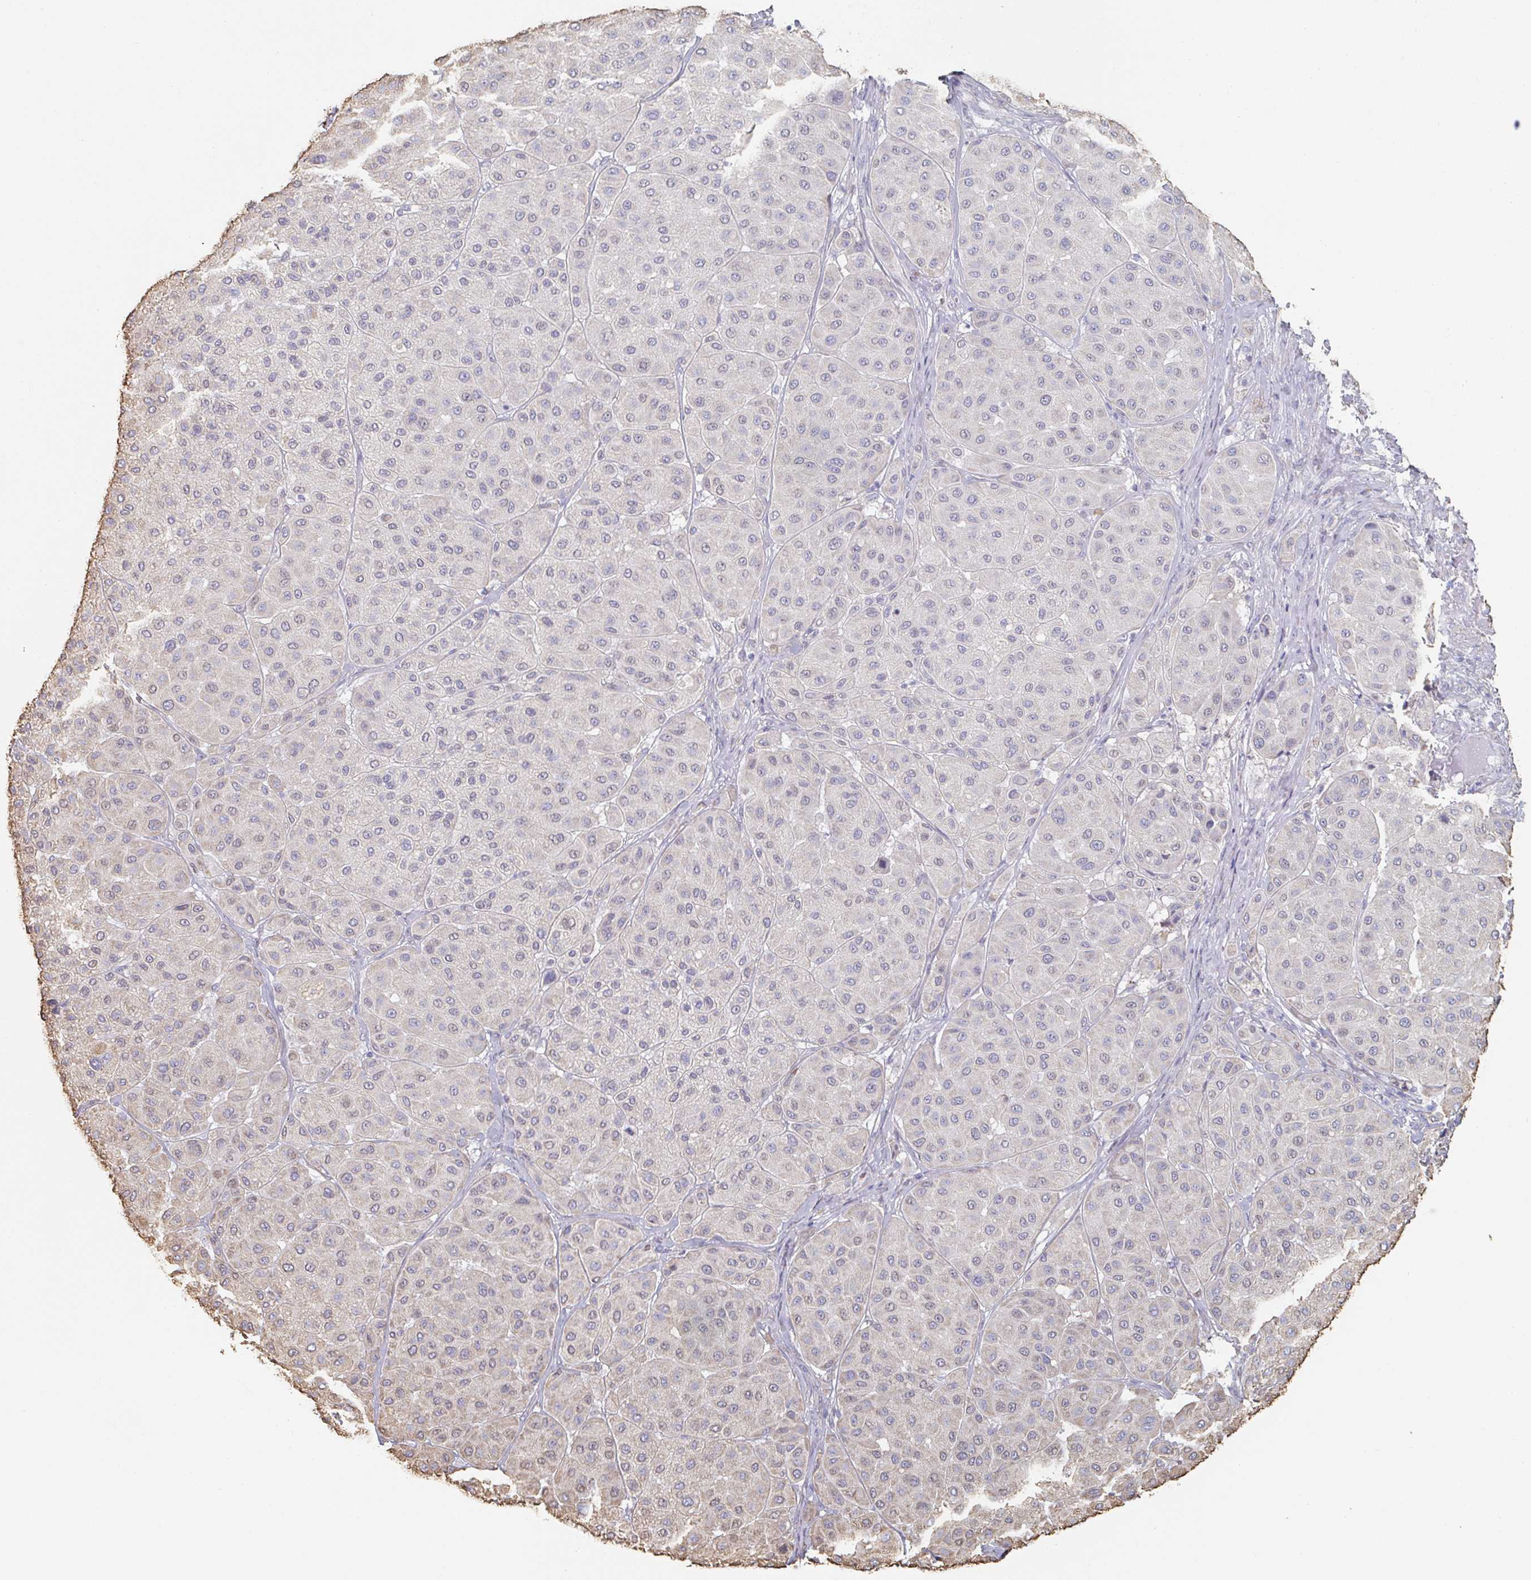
{"staining": {"intensity": "negative", "quantity": "none", "location": "none"}, "tissue": "melanoma", "cell_type": "Tumor cells", "image_type": "cancer", "snomed": [{"axis": "morphology", "description": "Malignant melanoma, Metastatic site"}, {"axis": "topography", "description": "Smooth muscle"}], "caption": "High magnification brightfield microscopy of melanoma stained with DAB (3,3'-diaminobenzidine) (brown) and counterstained with hematoxylin (blue): tumor cells show no significant expression.", "gene": "RAB5IF", "patient": {"sex": "male", "age": 41}}